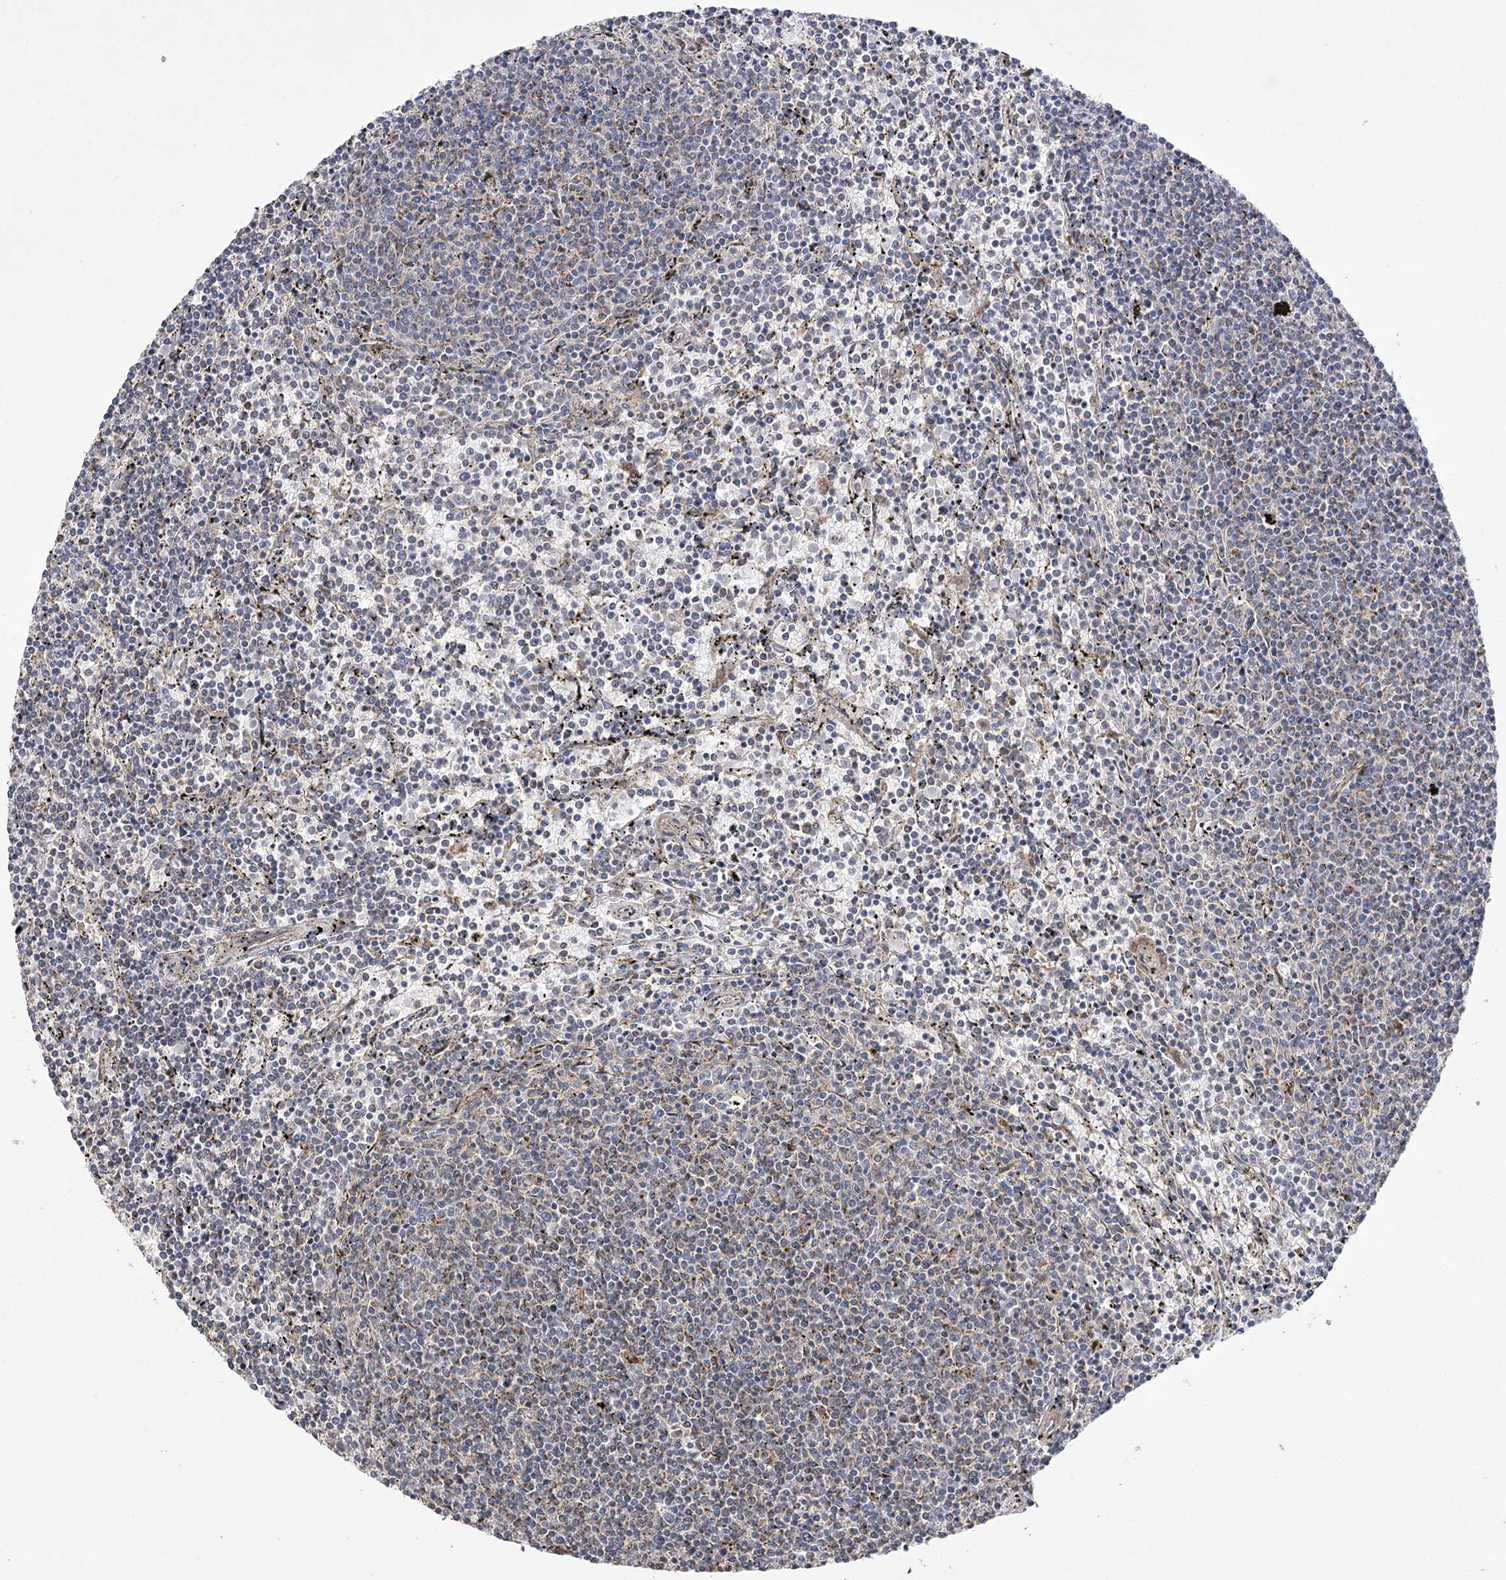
{"staining": {"intensity": "negative", "quantity": "none", "location": "none"}, "tissue": "lymphoma", "cell_type": "Tumor cells", "image_type": "cancer", "snomed": [{"axis": "morphology", "description": "Malignant lymphoma, non-Hodgkin's type, Low grade"}, {"axis": "topography", "description": "Spleen"}], "caption": "An image of malignant lymphoma, non-Hodgkin's type (low-grade) stained for a protein displays no brown staining in tumor cells.", "gene": "OBSL1", "patient": {"sex": "female", "age": 50}}